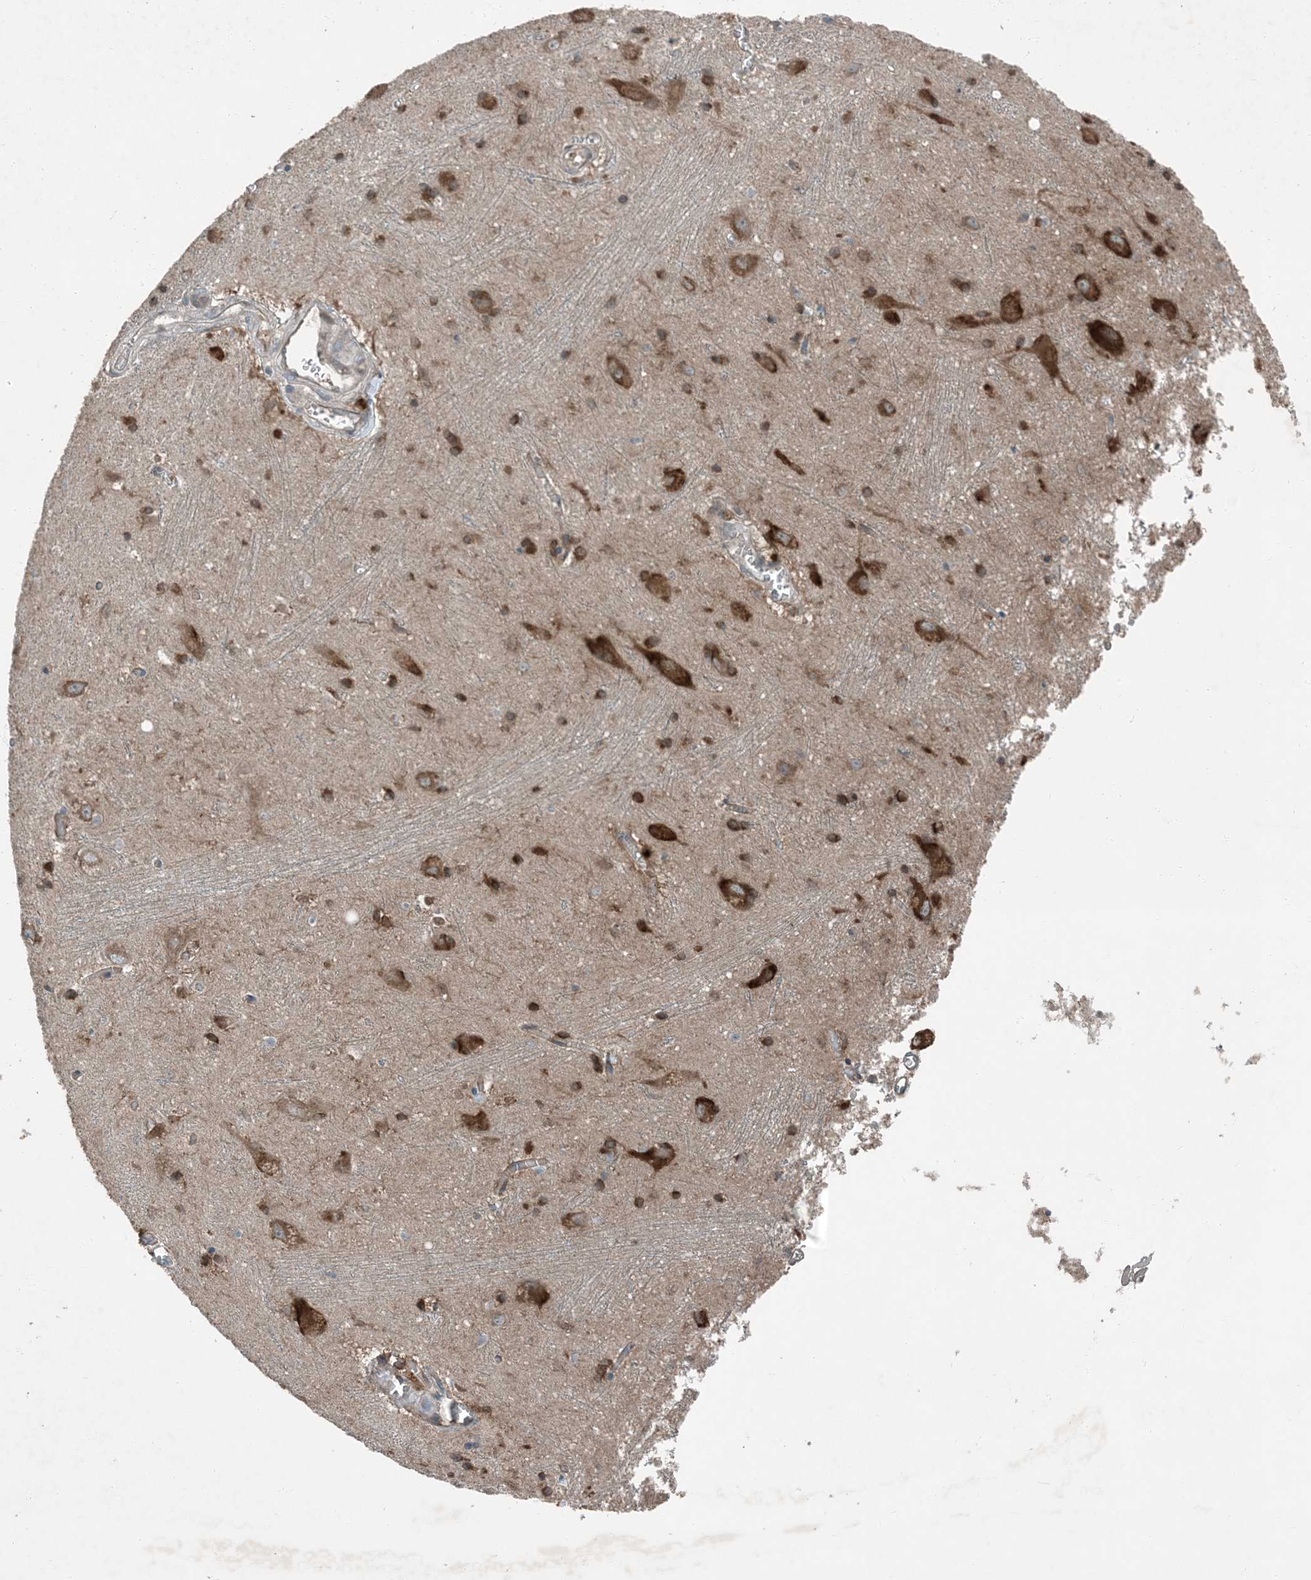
{"staining": {"intensity": "strong", "quantity": ">75%", "location": "cytoplasmic/membranous,nuclear"}, "tissue": "caudate", "cell_type": "Glial cells", "image_type": "normal", "snomed": [{"axis": "morphology", "description": "Normal tissue, NOS"}, {"axis": "topography", "description": "Lateral ventricle wall"}], "caption": "Normal caudate exhibits strong cytoplasmic/membranous,nuclear expression in about >75% of glial cells, visualized by immunohistochemistry.", "gene": "MDN1", "patient": {"sex": "male", "age": 37}}